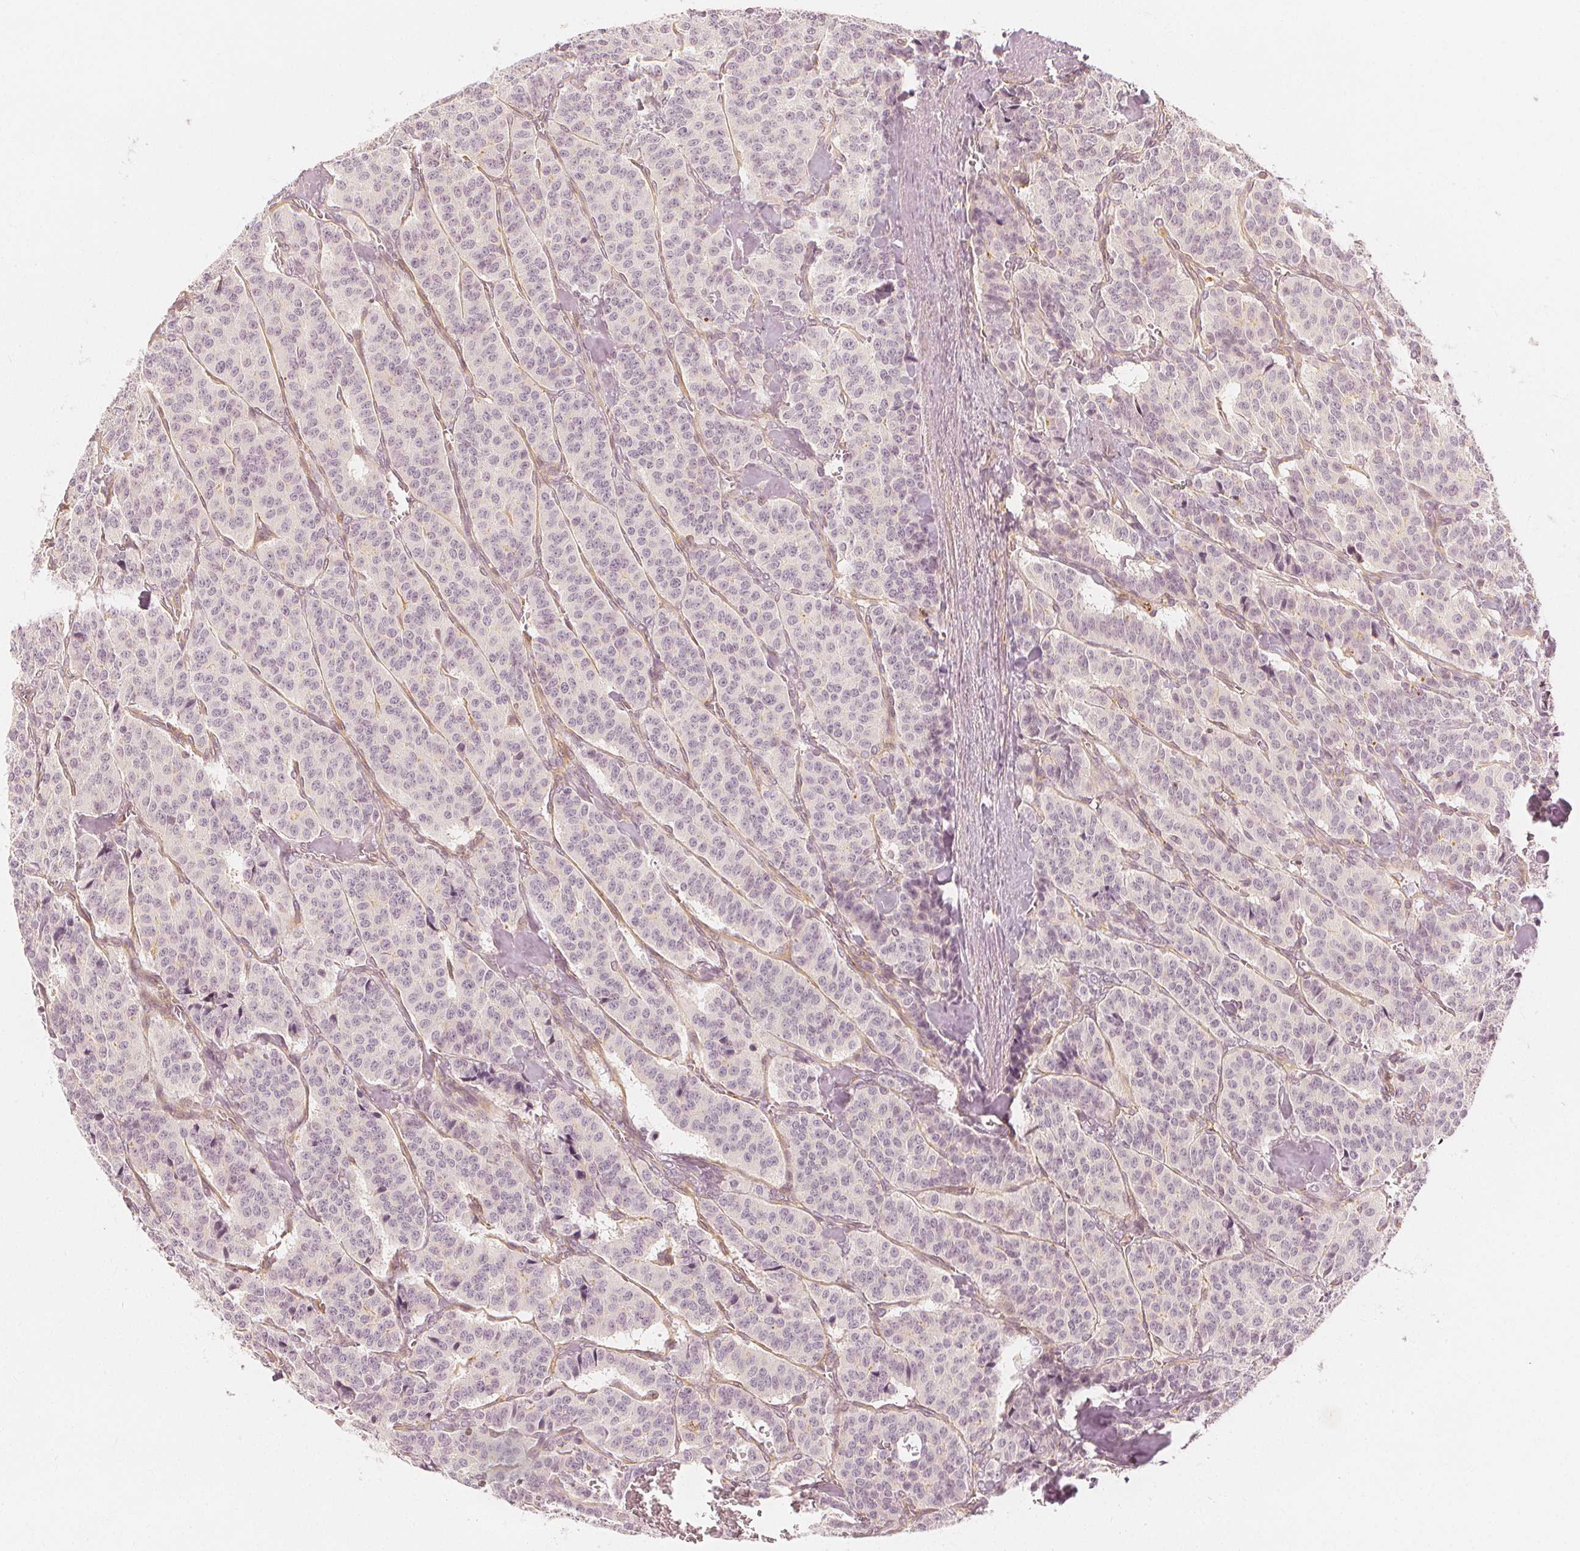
{"staining": {"intensity": "negative", "quantity": "none", "location": "none"}, "tissue": "carcinoid", "cell_type": "Tumor cells", "image_type": "cancer", "snomed": [{"axis": "morphology", "description": "Normal tissue, NOS"}, {"axis": "morphology", "description": "Carcinoid, malignant, NOS"}, {"axis": "topography", "description": "Lung"}], "caption": "Immunohistochemistry (IHC) of human carcinoid shows no expression in tumor cells.", "gene": "ARHGAP26", "patient": {"sex": "female", "age": 46}}